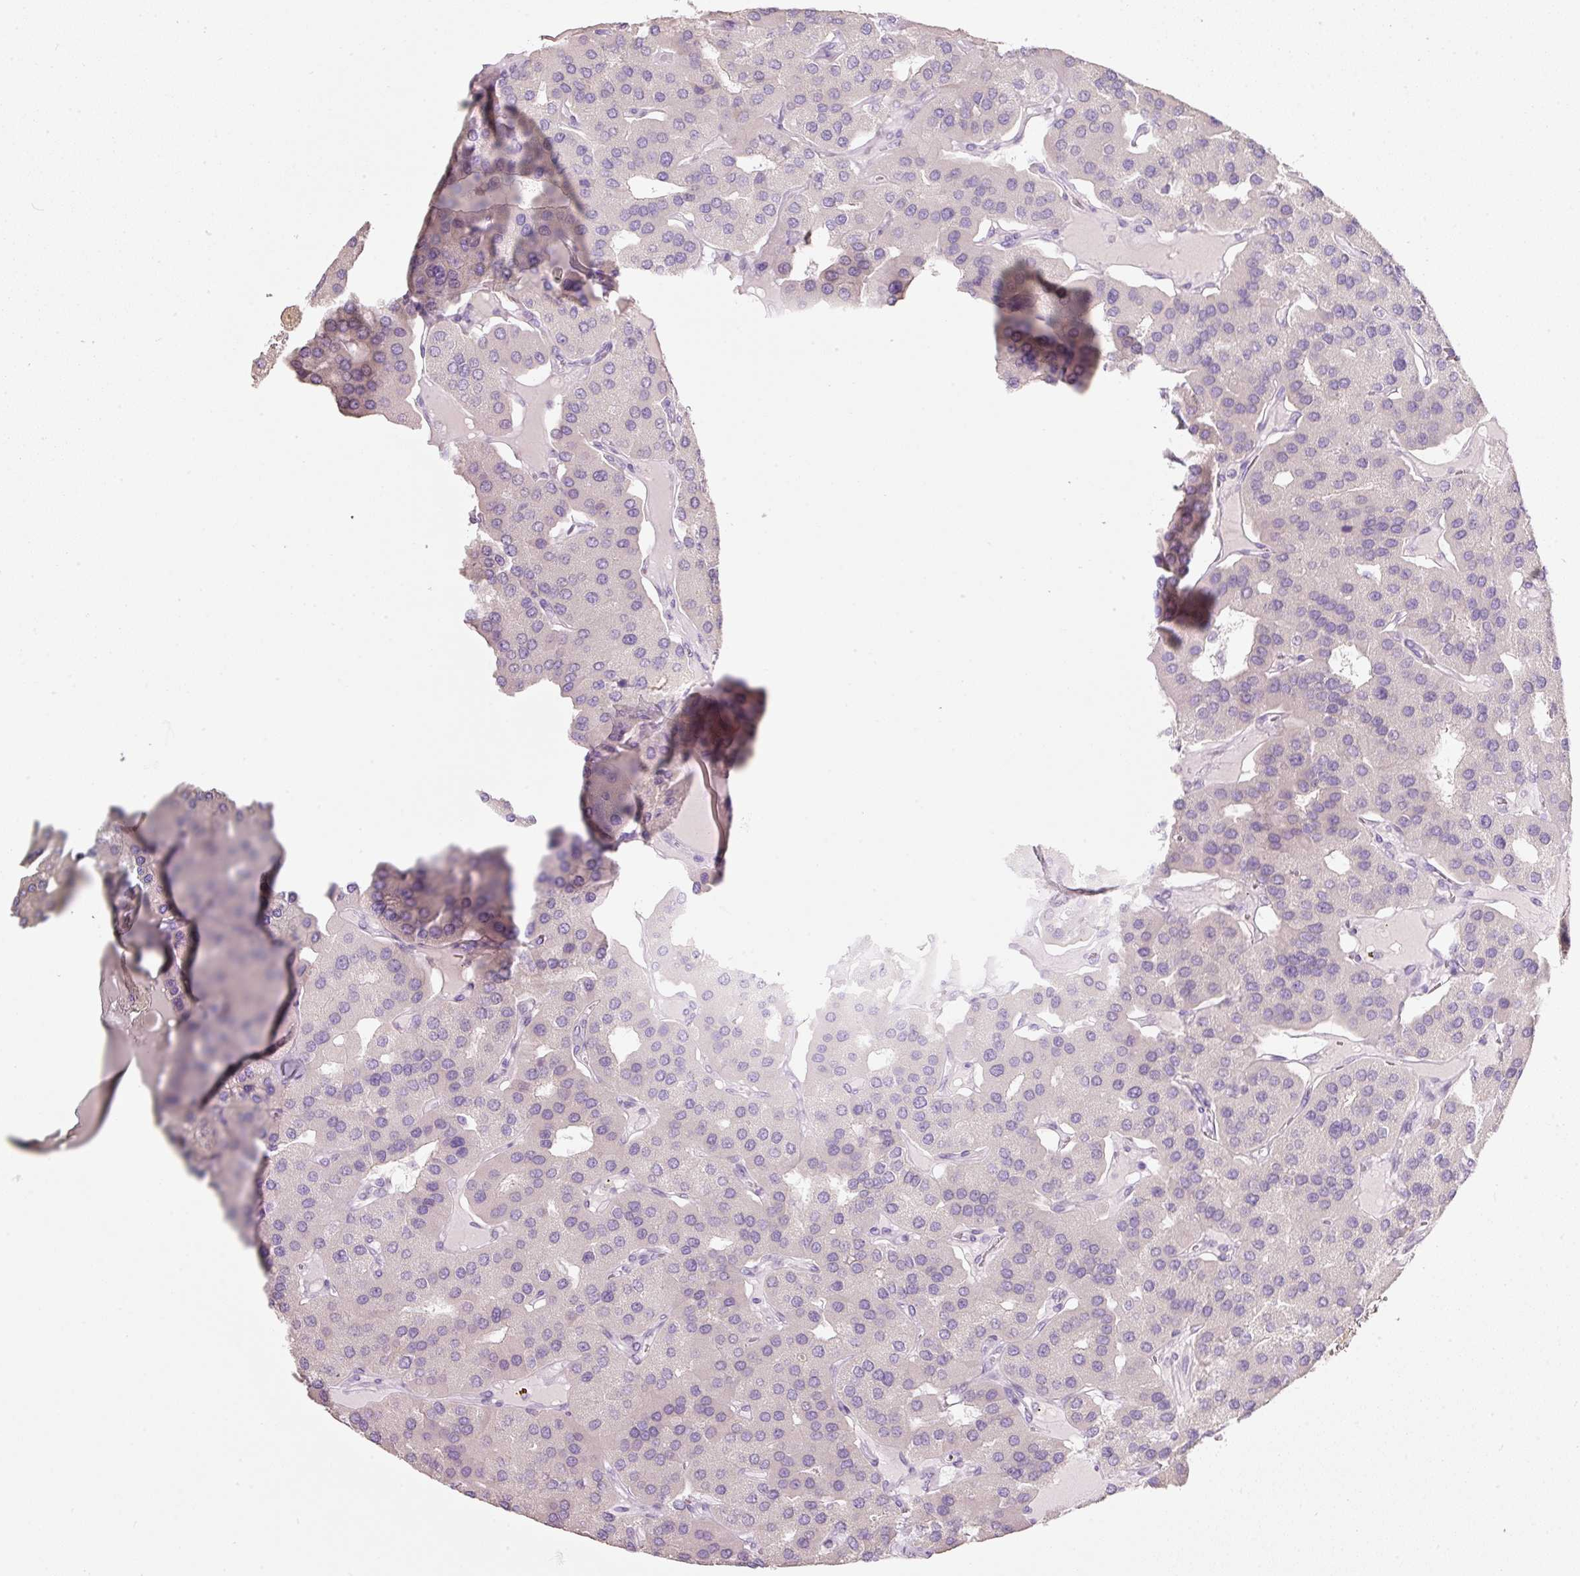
{"staining": {"intensity": "negative", "quantity": "none", "location": "none"}, "tissue": "parathyroid gland", "cell_type": "Glandular cells", "image_type": "normal", "snomed": [{"axis": "morphology", "description": "Normal tissue, NOS"}, {"axis": "morphology", "description": "Adenoma, NOS"}, {"axis": "topography", "description": "Parathyroid gland"}], "caption": "Protein analysis of normal parathyroid gland shows no significant staining in glandular cells. (DAB immunohistochemistry, high magnification).", "gene": "PDXDC1", "patient": {"sex": "female", "age": 86}}